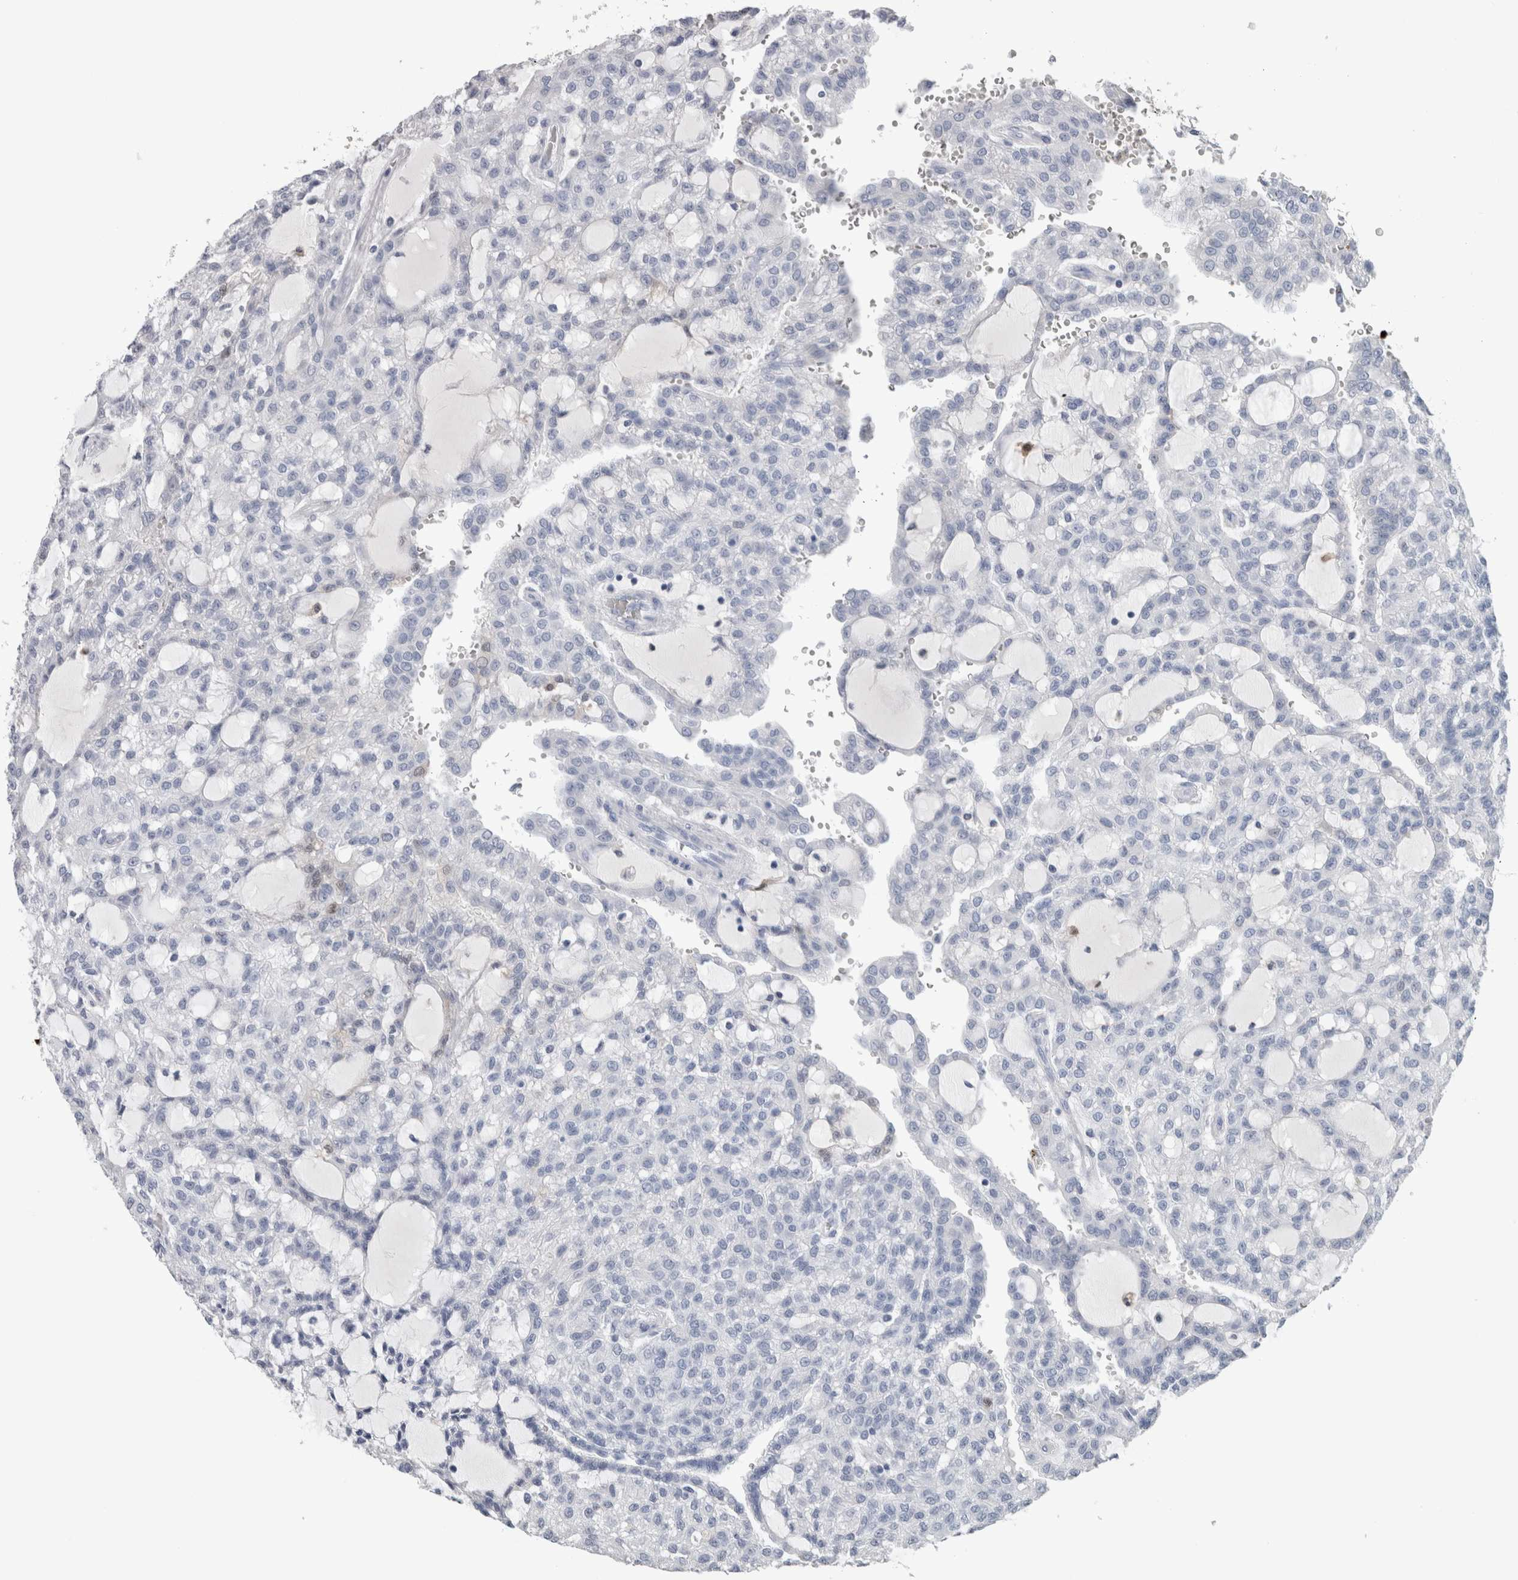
{"staining": {"intensity": "negative", "quantity": "none", "location": "none"}, "tissue": "renal cancer", "cell_type": "Tumor cells", "image_type": "cancer", "snomed": [{"axis": "morphology", "description": "Adenocarcinoma, NOS"}, {"axis": "topography", "description": "Kidney"}], "caption": "Immunohistochemistry of renal adenocarcinoma exhibits no expression in tumor cells. (DAB (3,3'-diaminobenzidine) IHC visualized using brightfield microscopy, high magnification).", "gene": "CA8", "patient": {"sex": "male", "age": 63}}